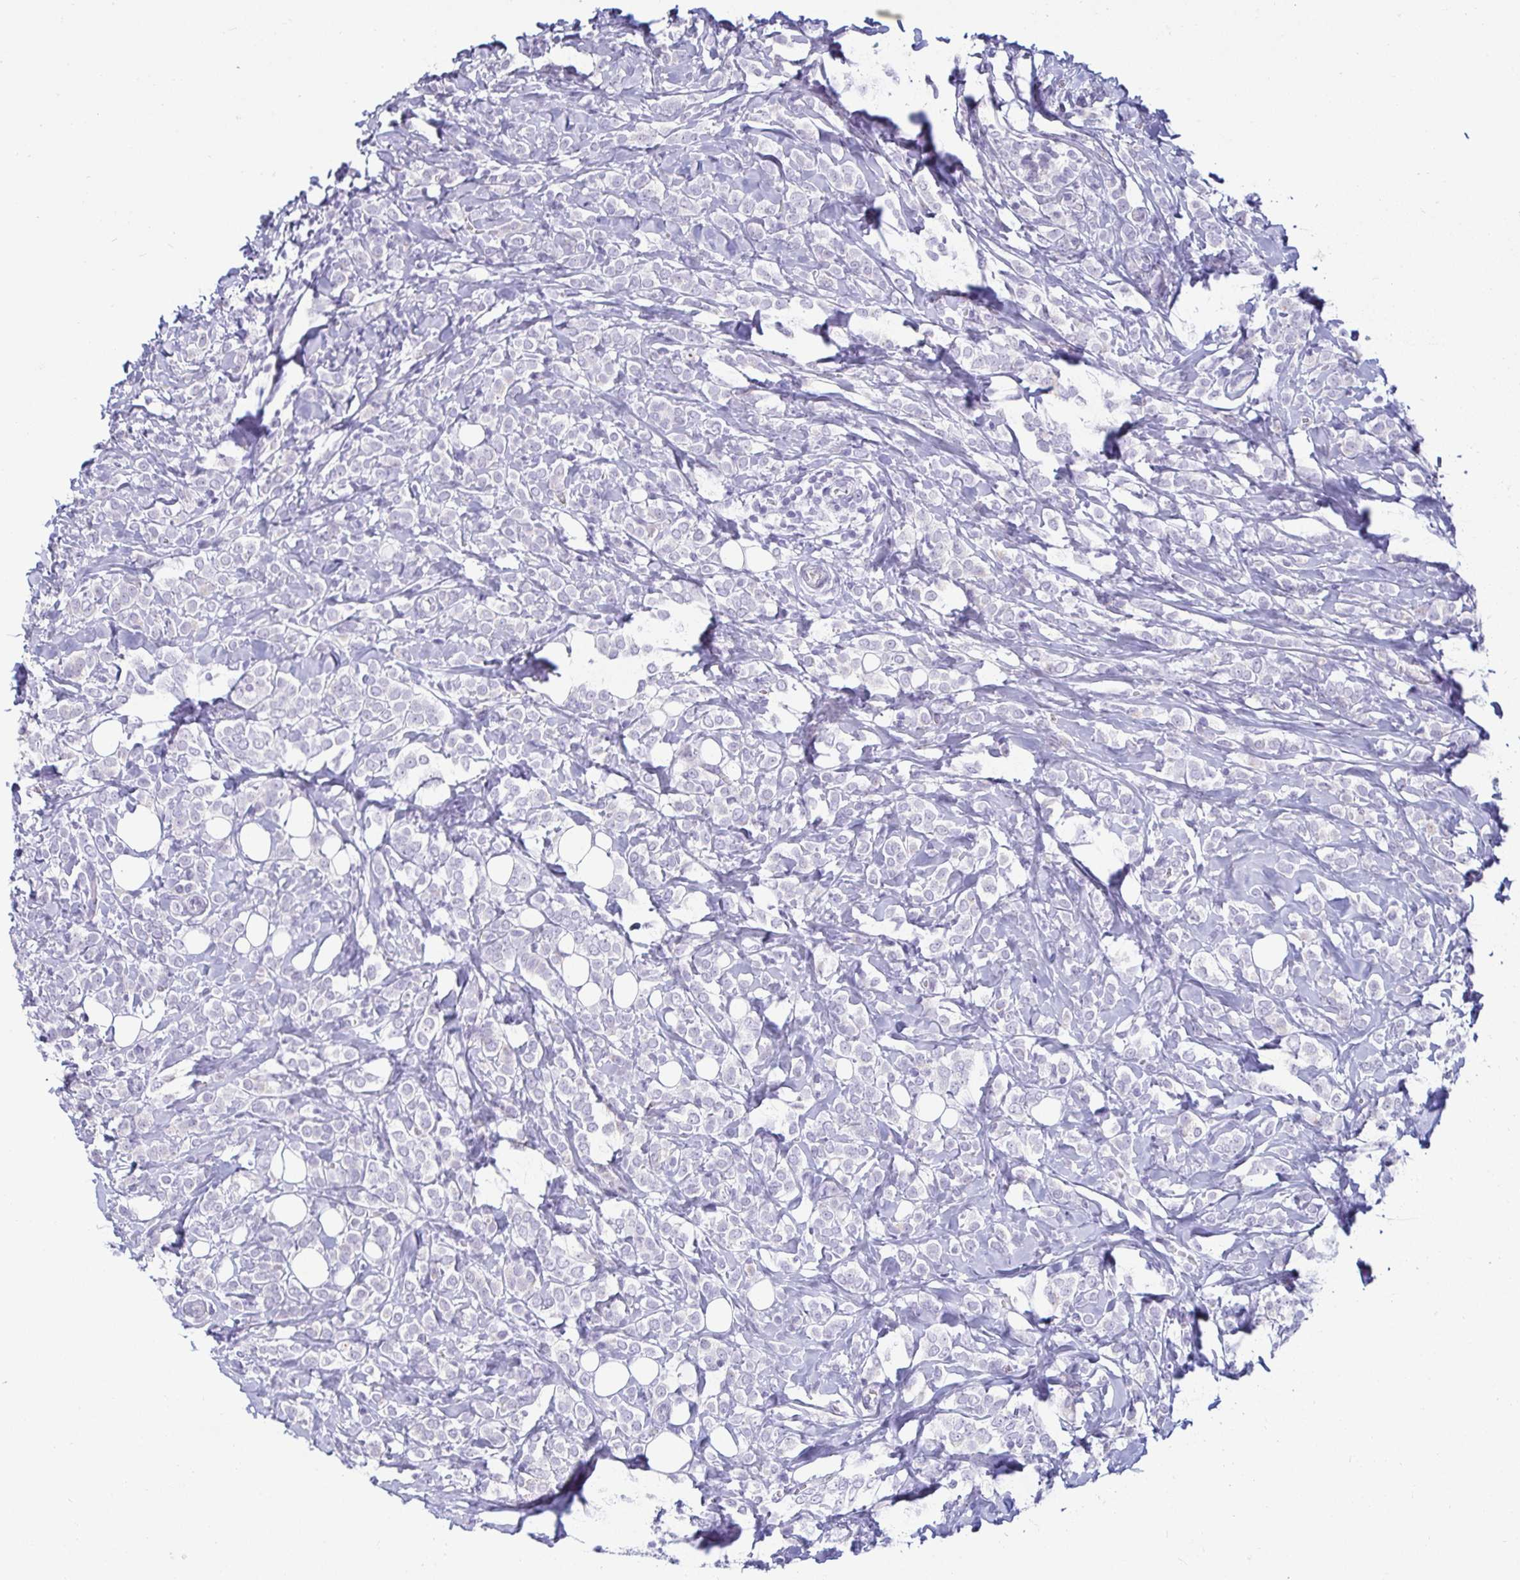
{"staining": {"intensity": "negative", "quantity": "none", "location": "none"}, "tissue": "breast cancer", "cell_type": "Tumor cells", "image_type": "cancer", "snomed": [{"axis": "morphology", "description": "Lobular carcinoma"}, {"axis": "topography", "description": "Breast"}], "caption": "IHC of human breast cancer (lobular carcinoma) displays no staining in tumor cells. (DAB (3,3'-diaminobenzidine) IHC with hematoxylin counter stain).", "gene": "CR2", "patient": {"sex": "female", "age": 49}}